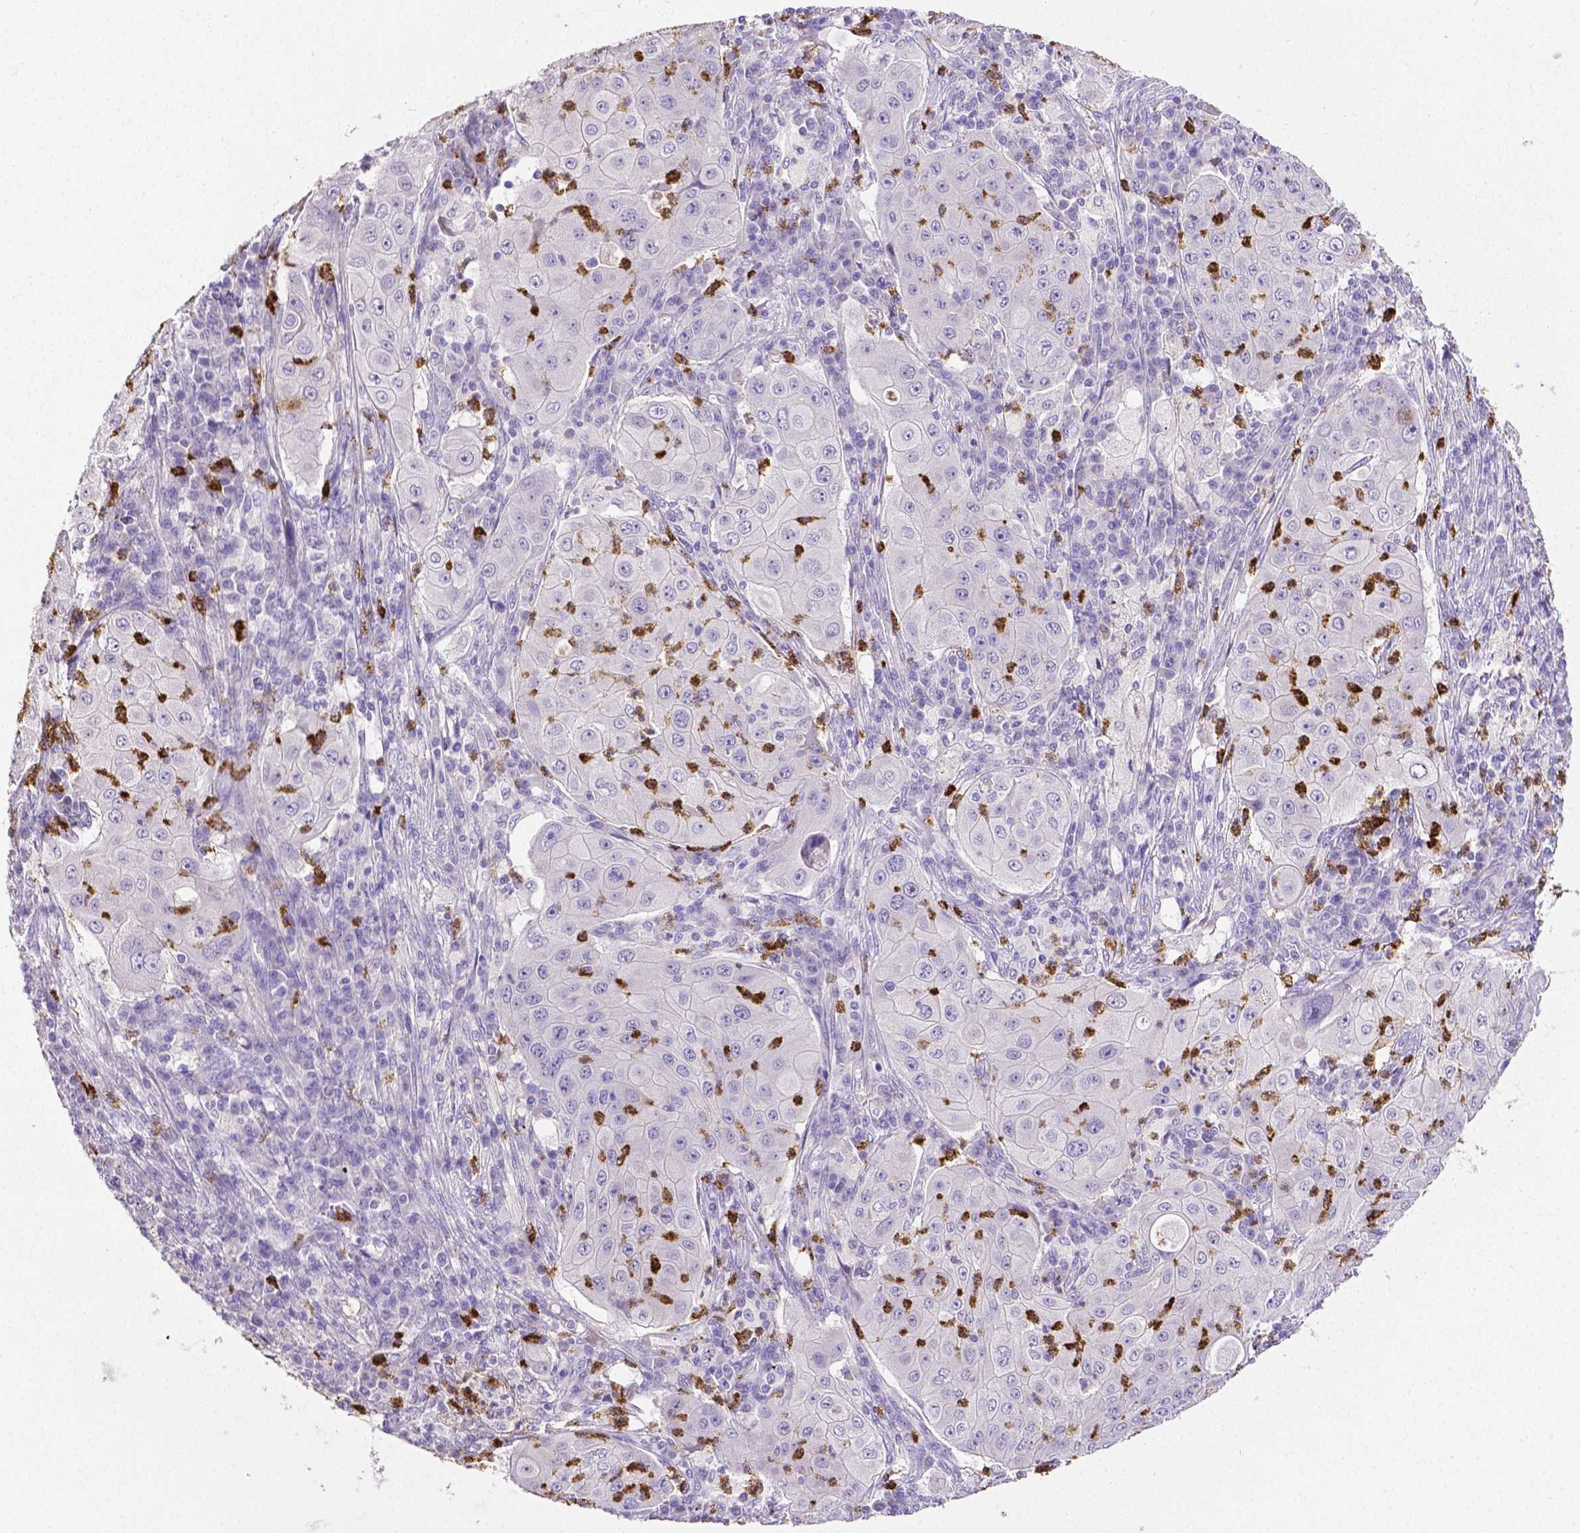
{"staining": {"intensity": "negative", "quantity": "none", "location": "none"}, "tissue": "lung cancer", "cell_type": "Tumor cells", "image_type": "cancer", "snomed": [{"axis": "morphology", "description": "Squamous cell carcinoma, NOS"}, {"axis": "topography", "description": "Lung"}], "caption": "Tumor cells show no significant positivity in squamous cell carcinoma (lung). The staining was performed using DAB to visualize the protein expression in brown, while the nuclei were stained in blue with hematoxylin (Magnification: 20x).", "gene": "MMP9", "patient": {"sex": "female", "age": 59}}